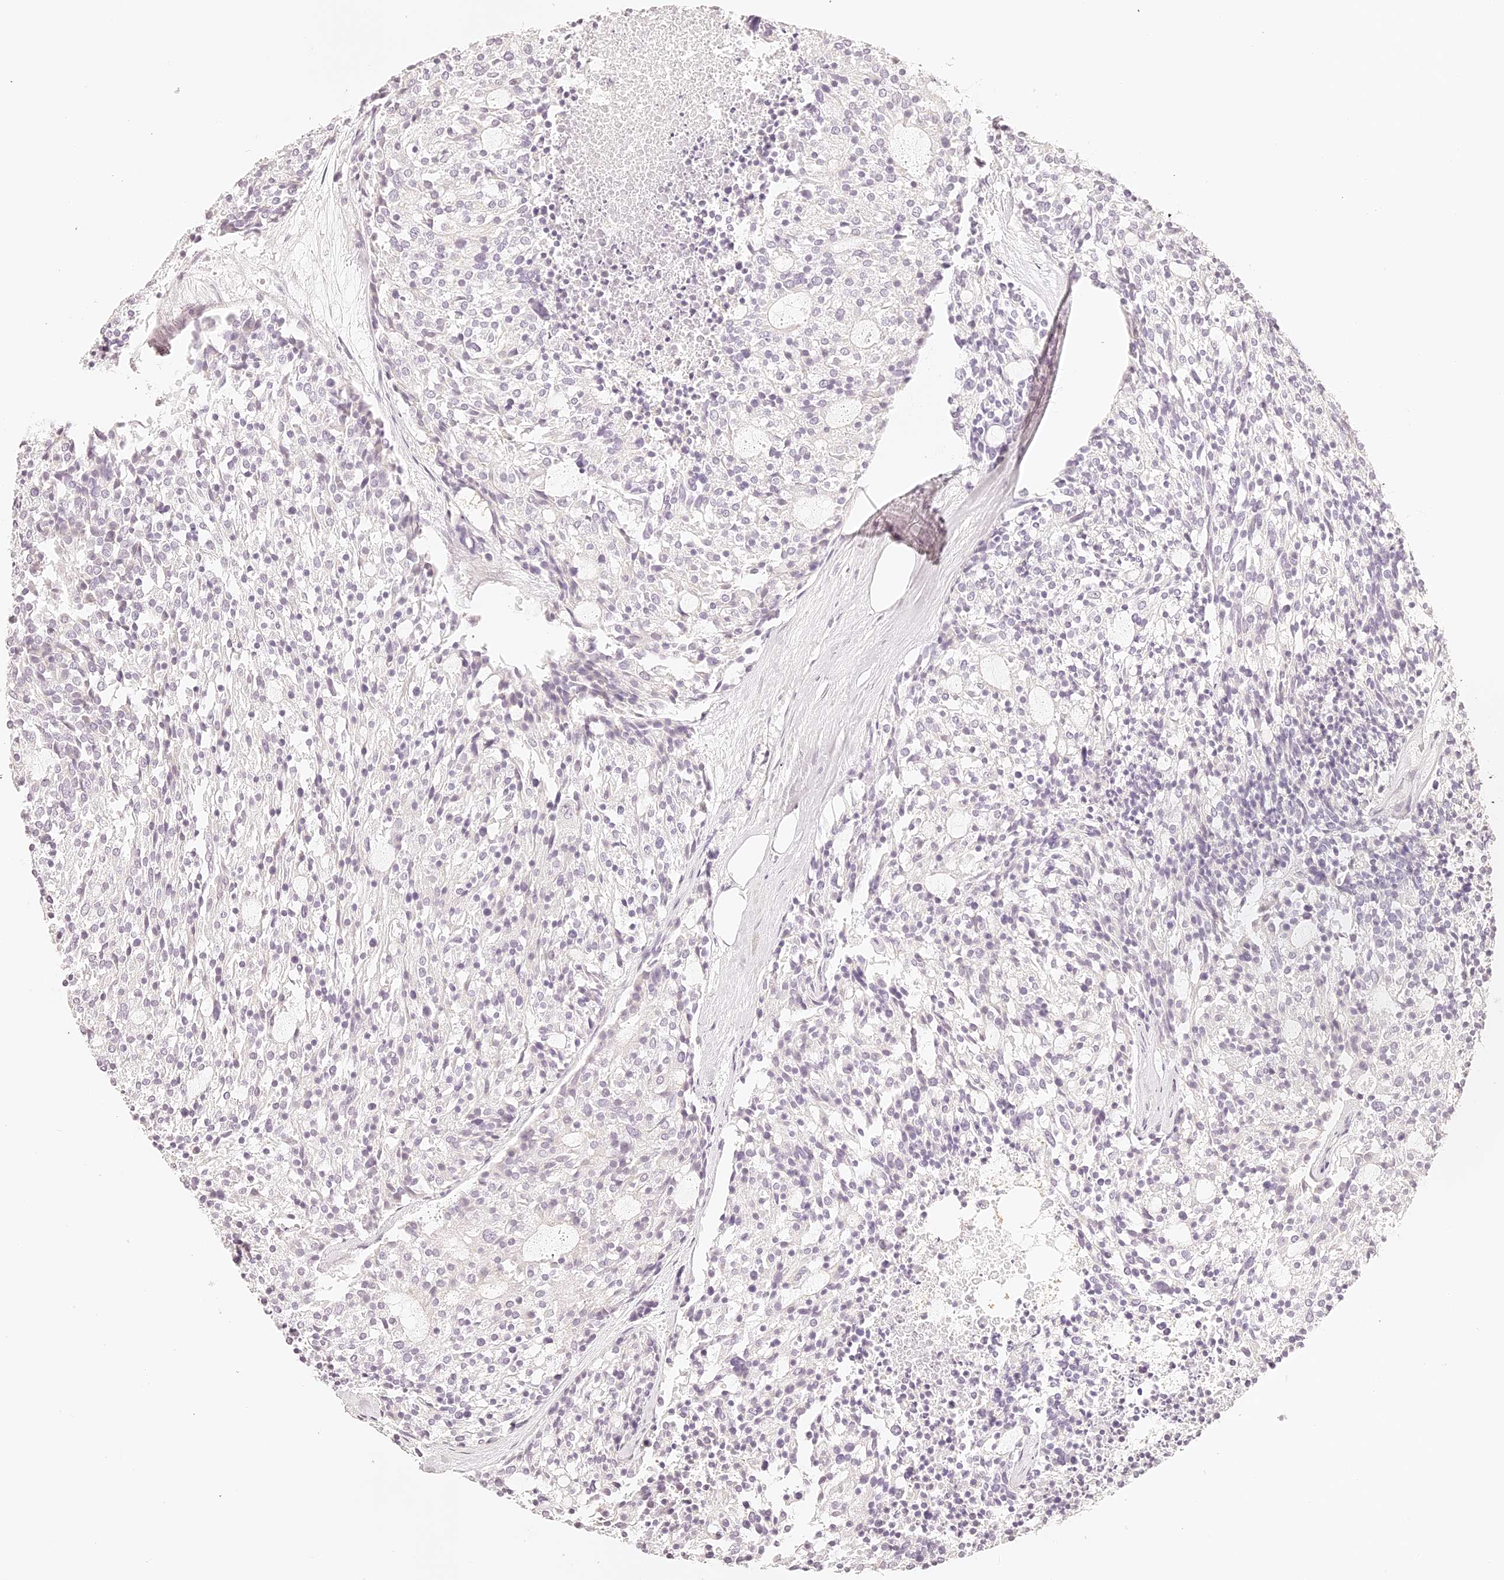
{"staining": {"intensity": "negative", "quantity": "none", "location": "none"}, "tissue": "carcinoid", "cell_type": "Tumor cells", "image_type": "cancer", "snomed": [{"axis": "morphology", "description": "Carcinoid, malignant, NOS"}, {"axis": "topography", "description": "Pancreas"}], "caption": "There is no significant expression in tumor cells of carcinoid.", "gene": "TRIM45", "patient": {"sex": "female", "age": 54}}